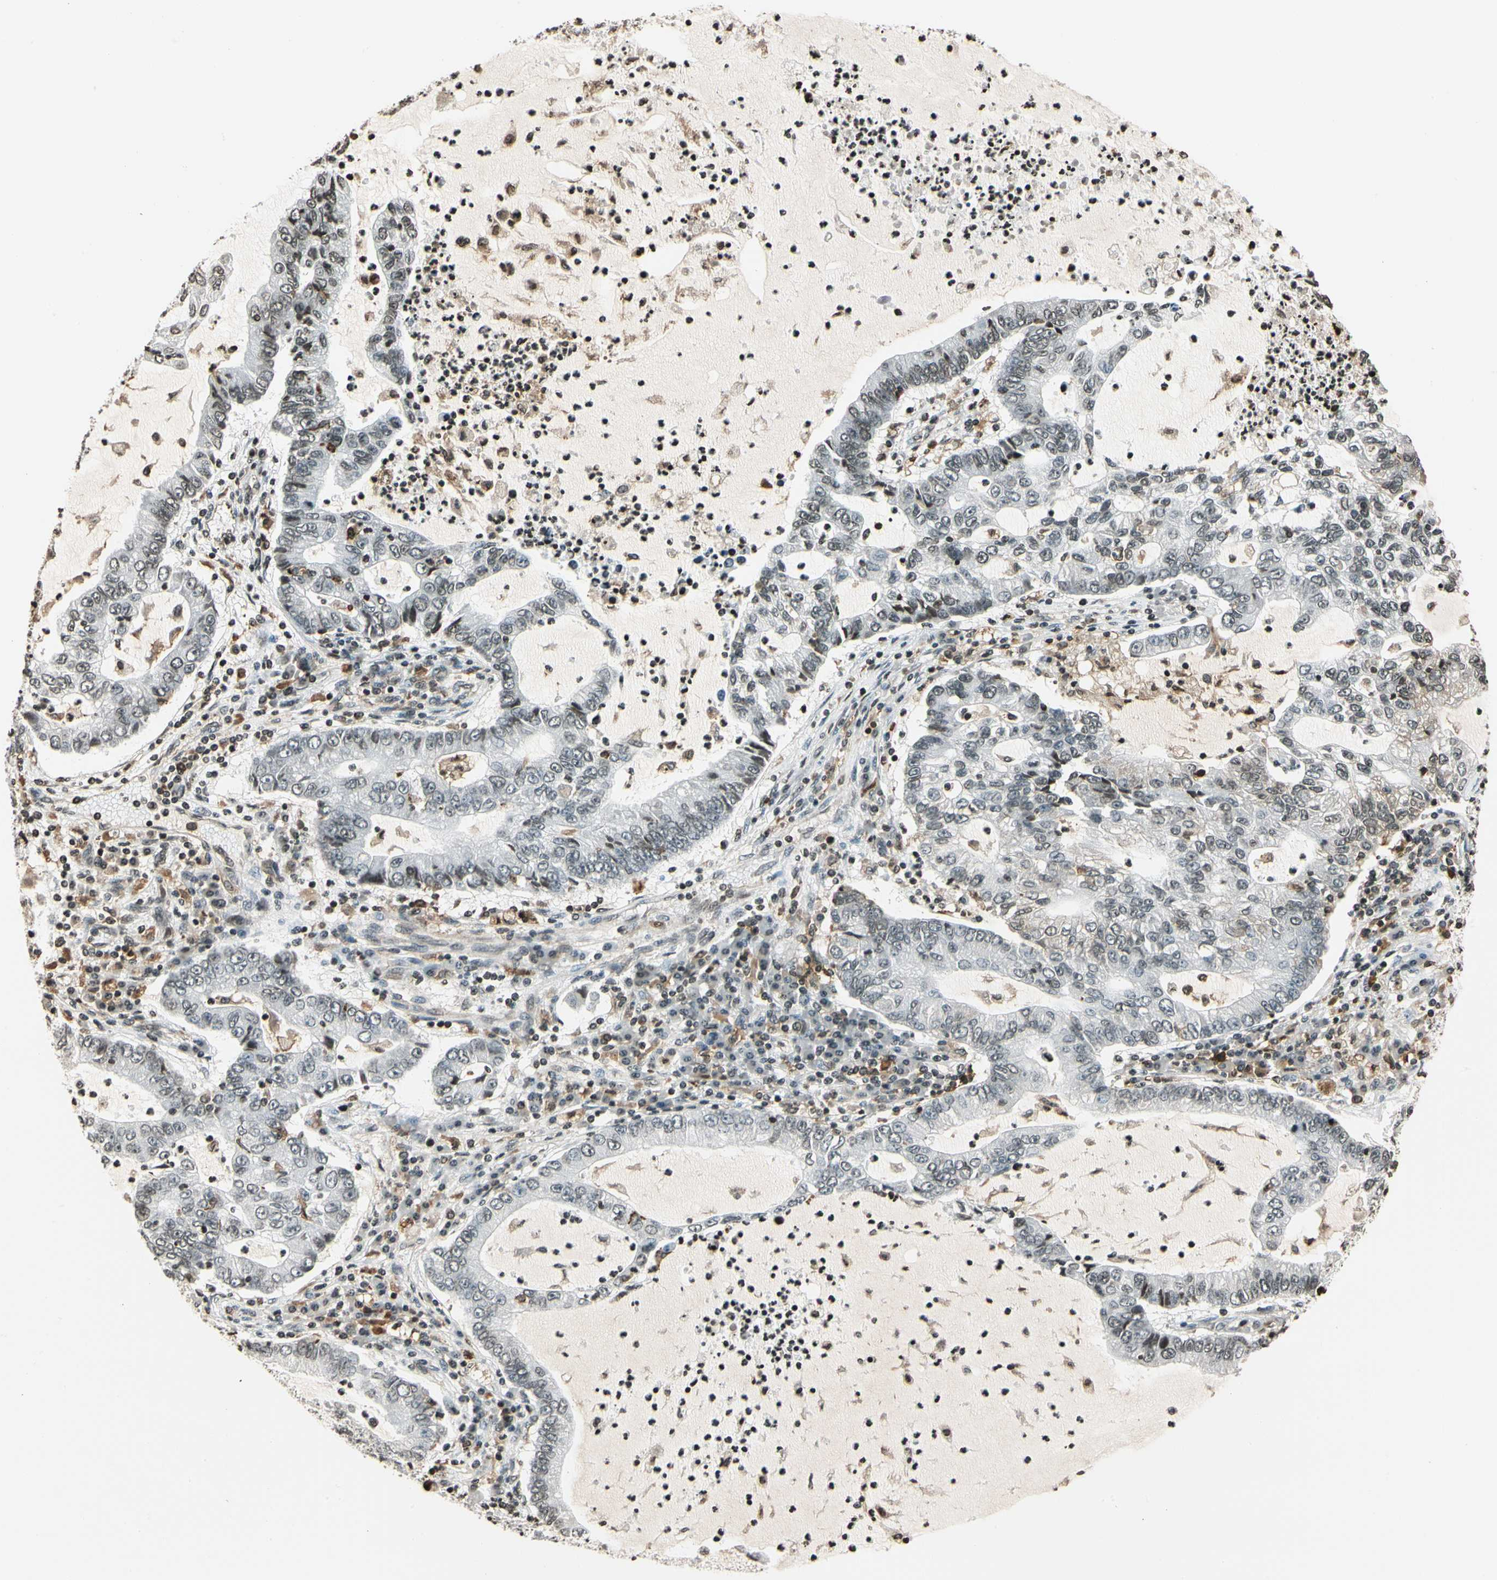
{"staining": {"intensity": "weak", "quantity": "25%-75%", "location": "nuclear"}, "tissue": "lung cancer", "cell_type": "Tumor cells", "image_type": "cancer", "snomed": [{"axis": "morphology", "description": "Adenocarcinoma, NOS"}, {"axis": "topography", "description": "Lung"}], "caption": "A histopathology image of lung cancer stained for a protein exhibits weak nuclear brown staining in tumor cells.", "gene": "FER", "patient": {"sex": "female", "age": 51}}